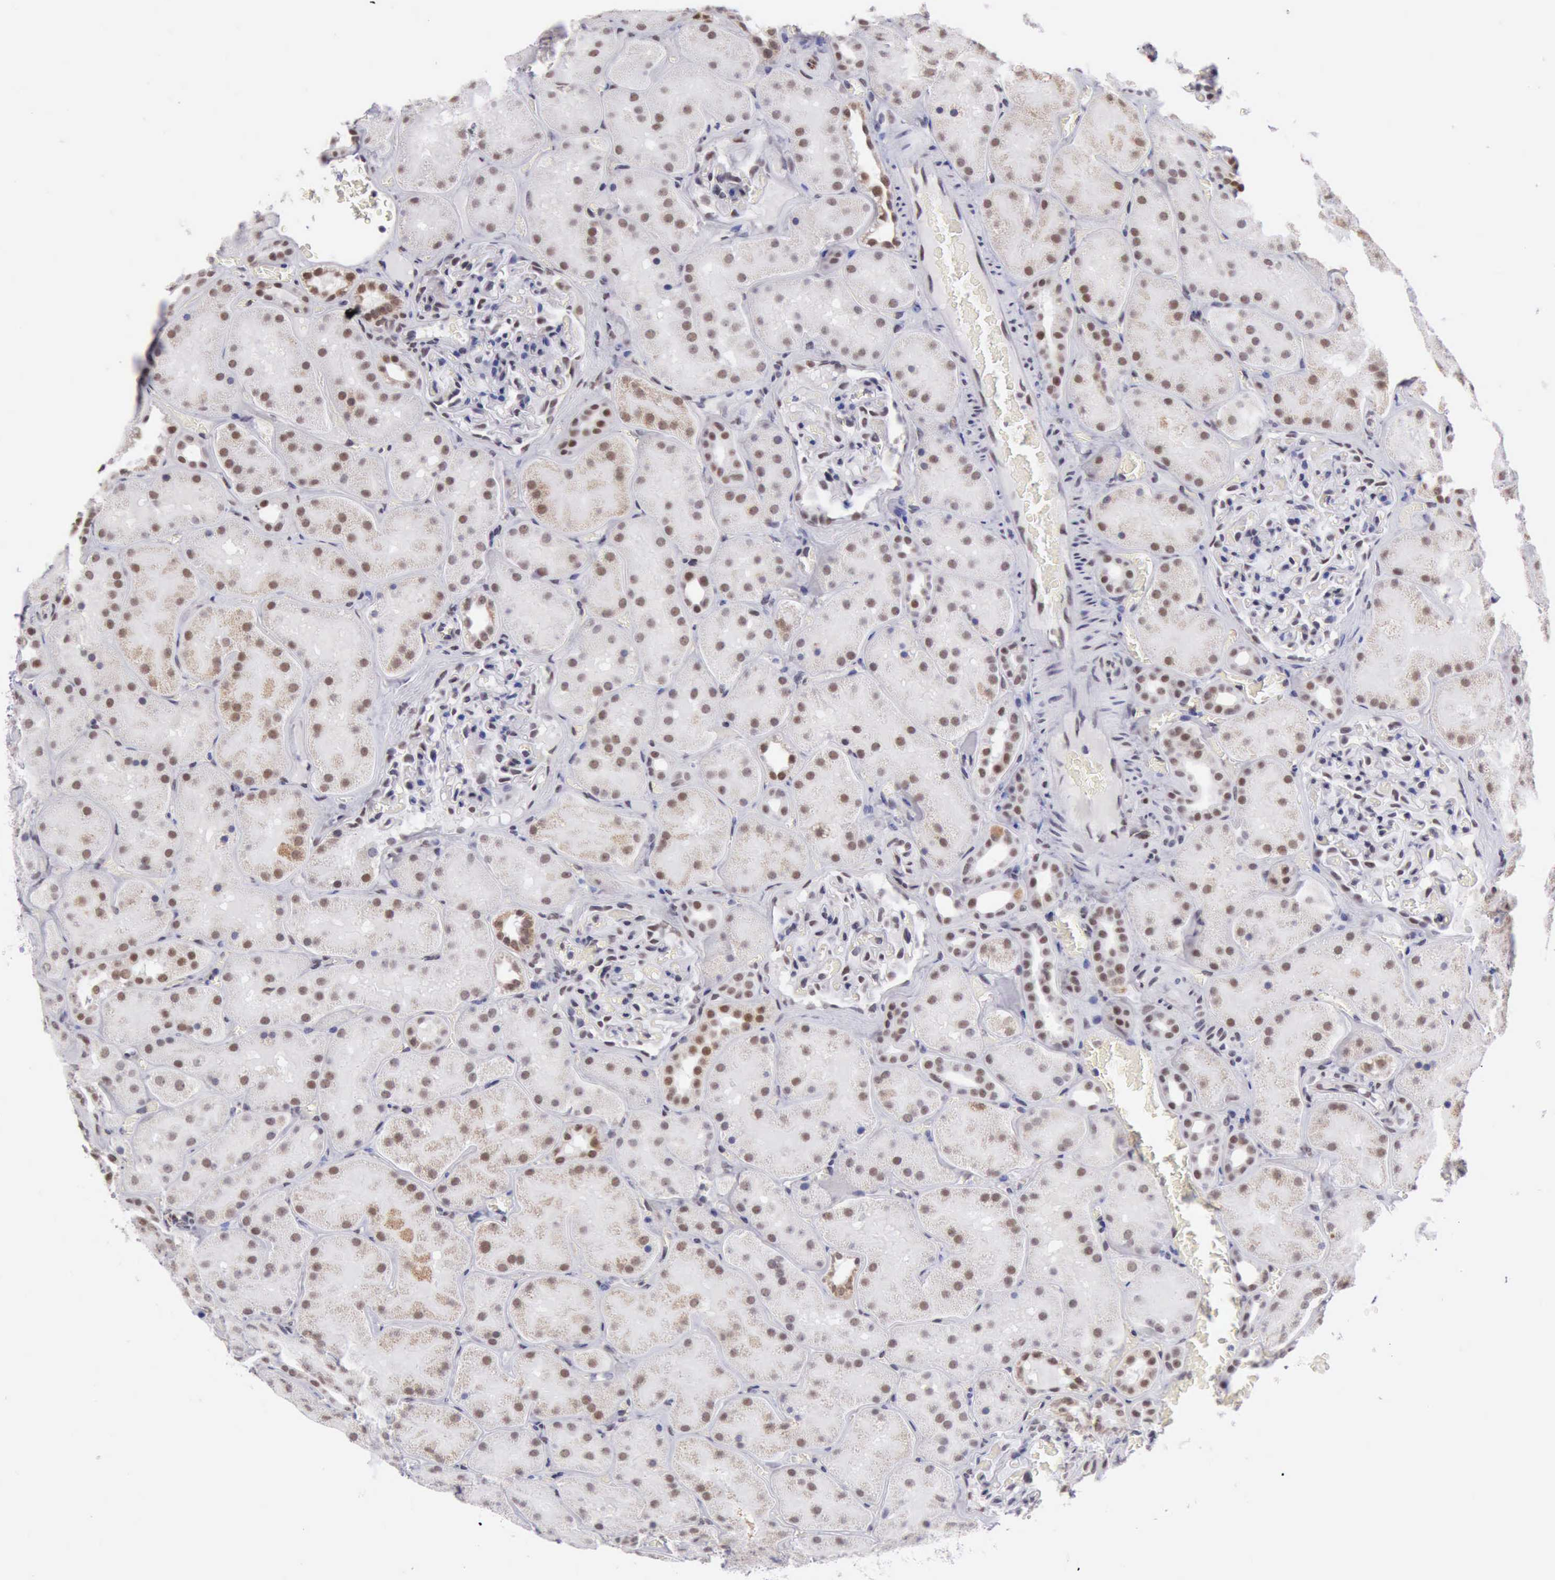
{"staining": {"intensity": "negative", "quantity": "none", "location": "none"}, "tissue": "kidney", "cell_type": "Cells in glomeruli", "image_type": "normal", "snomed": [{"axis": "morphology", "description": "Normal tissue, NOS"}, {"axis": "topography", "description": "Kidney"}], "caption": "The micrograph displays no staining of cells in glomeruli in normal kidney. The staining is performed using DAB brown chromogen with nuclei counter-stained in using hematoxylin.", "gene": "ERCC4", "patient": {"sex": "male", "age": 28}}